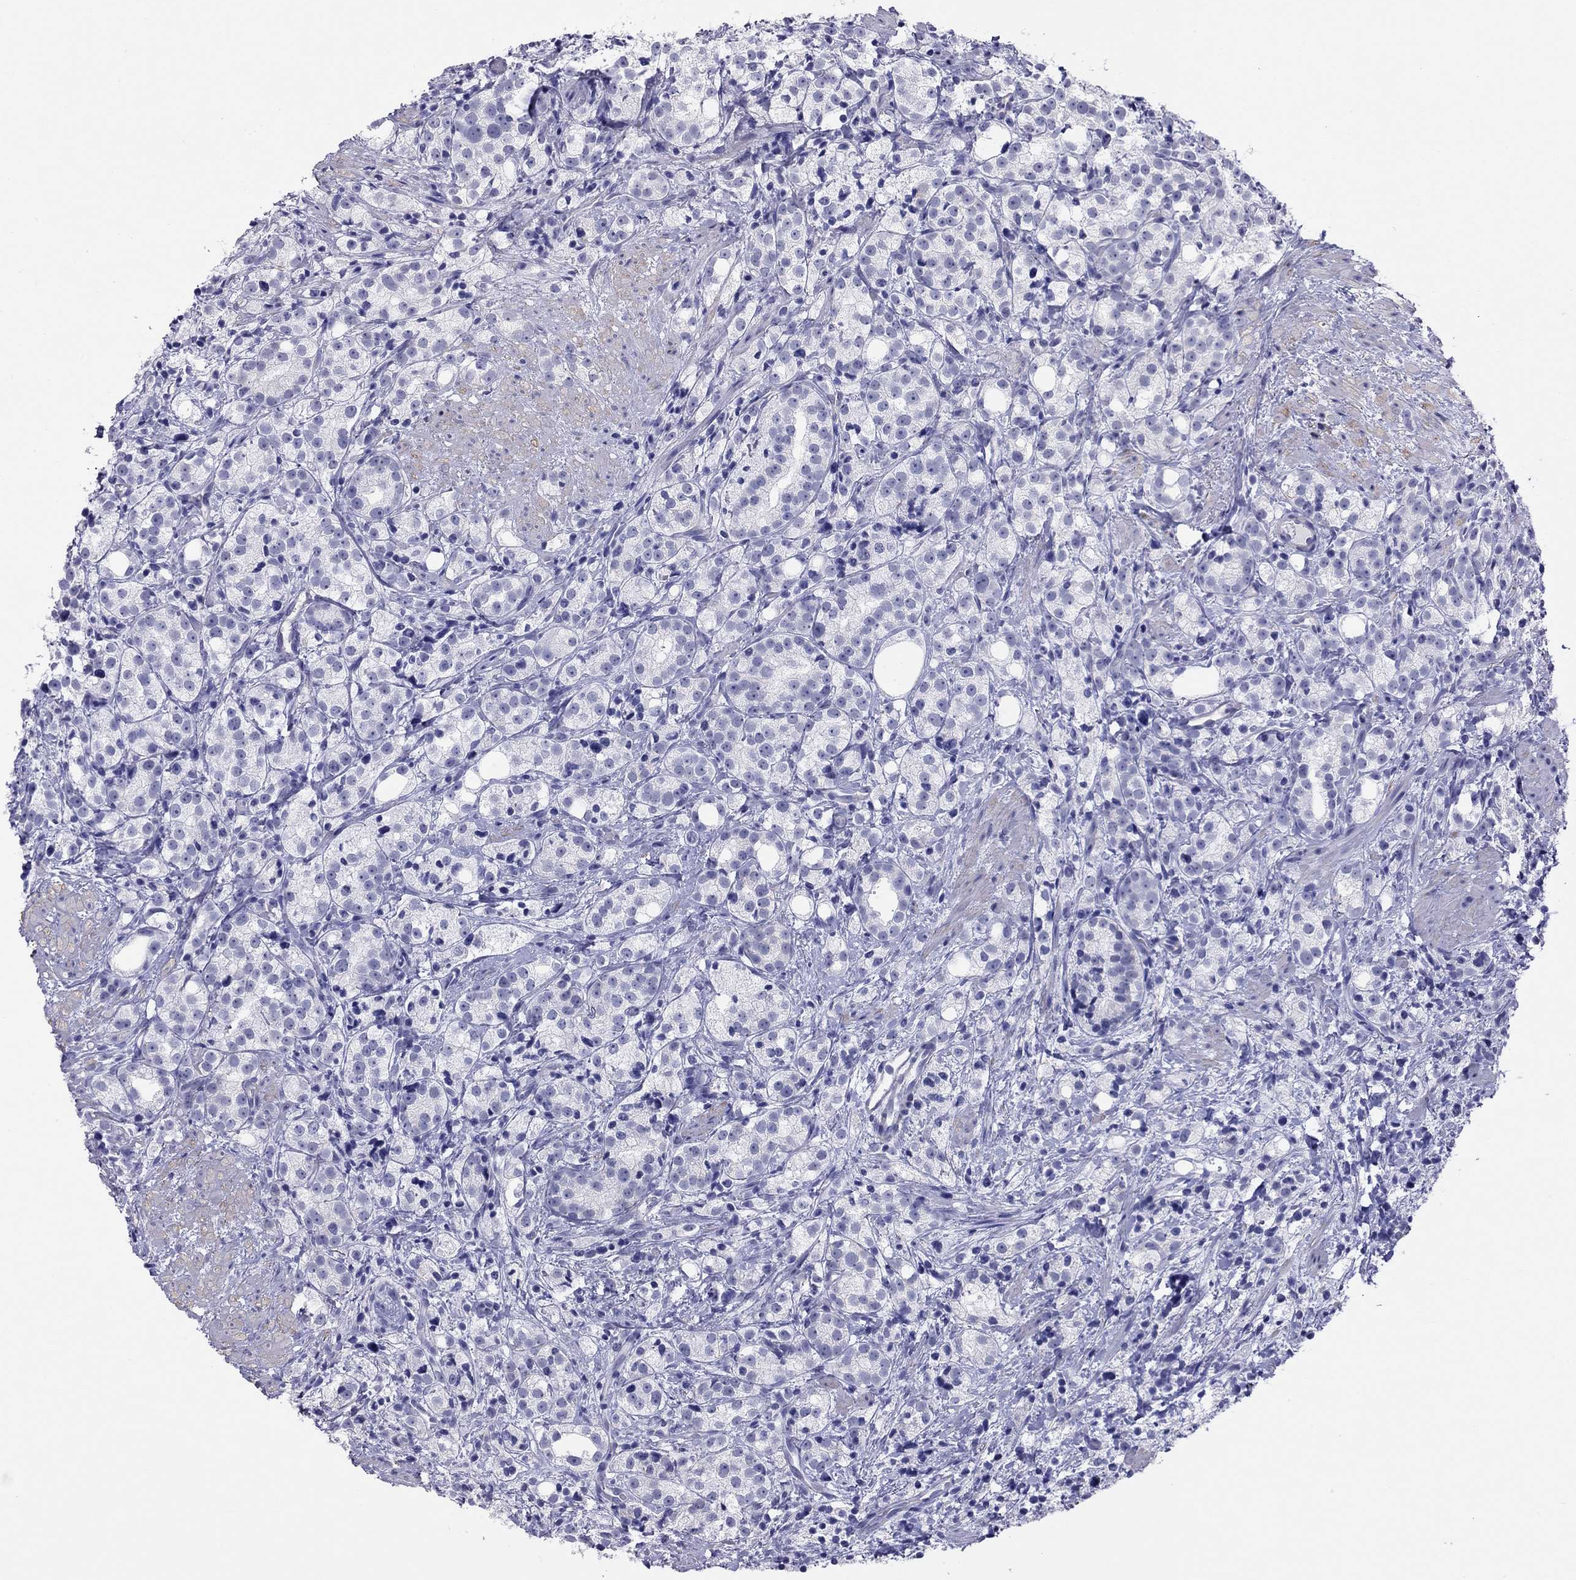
{"staining": {"intensity": "negative", "quantity": "none", "location": "none"}, "tissue": "prostate cancer", "cell_type": "Tumor cells", "image_type": "cancer", "snomed": [{"axis": "morphology", "description": "Adenocarcinoma, High grade"}, {"axis": "topography", "description": "Prostate"}], "caption": "An immunohistochemistry micrograph of prostate high-grade adenocarcinoma is shown. There is no staining in tumor cells of prostate high-grade adenocarcinoma.", "gene": "MYMX", "patient": {"sex": "male", "age": 53}}